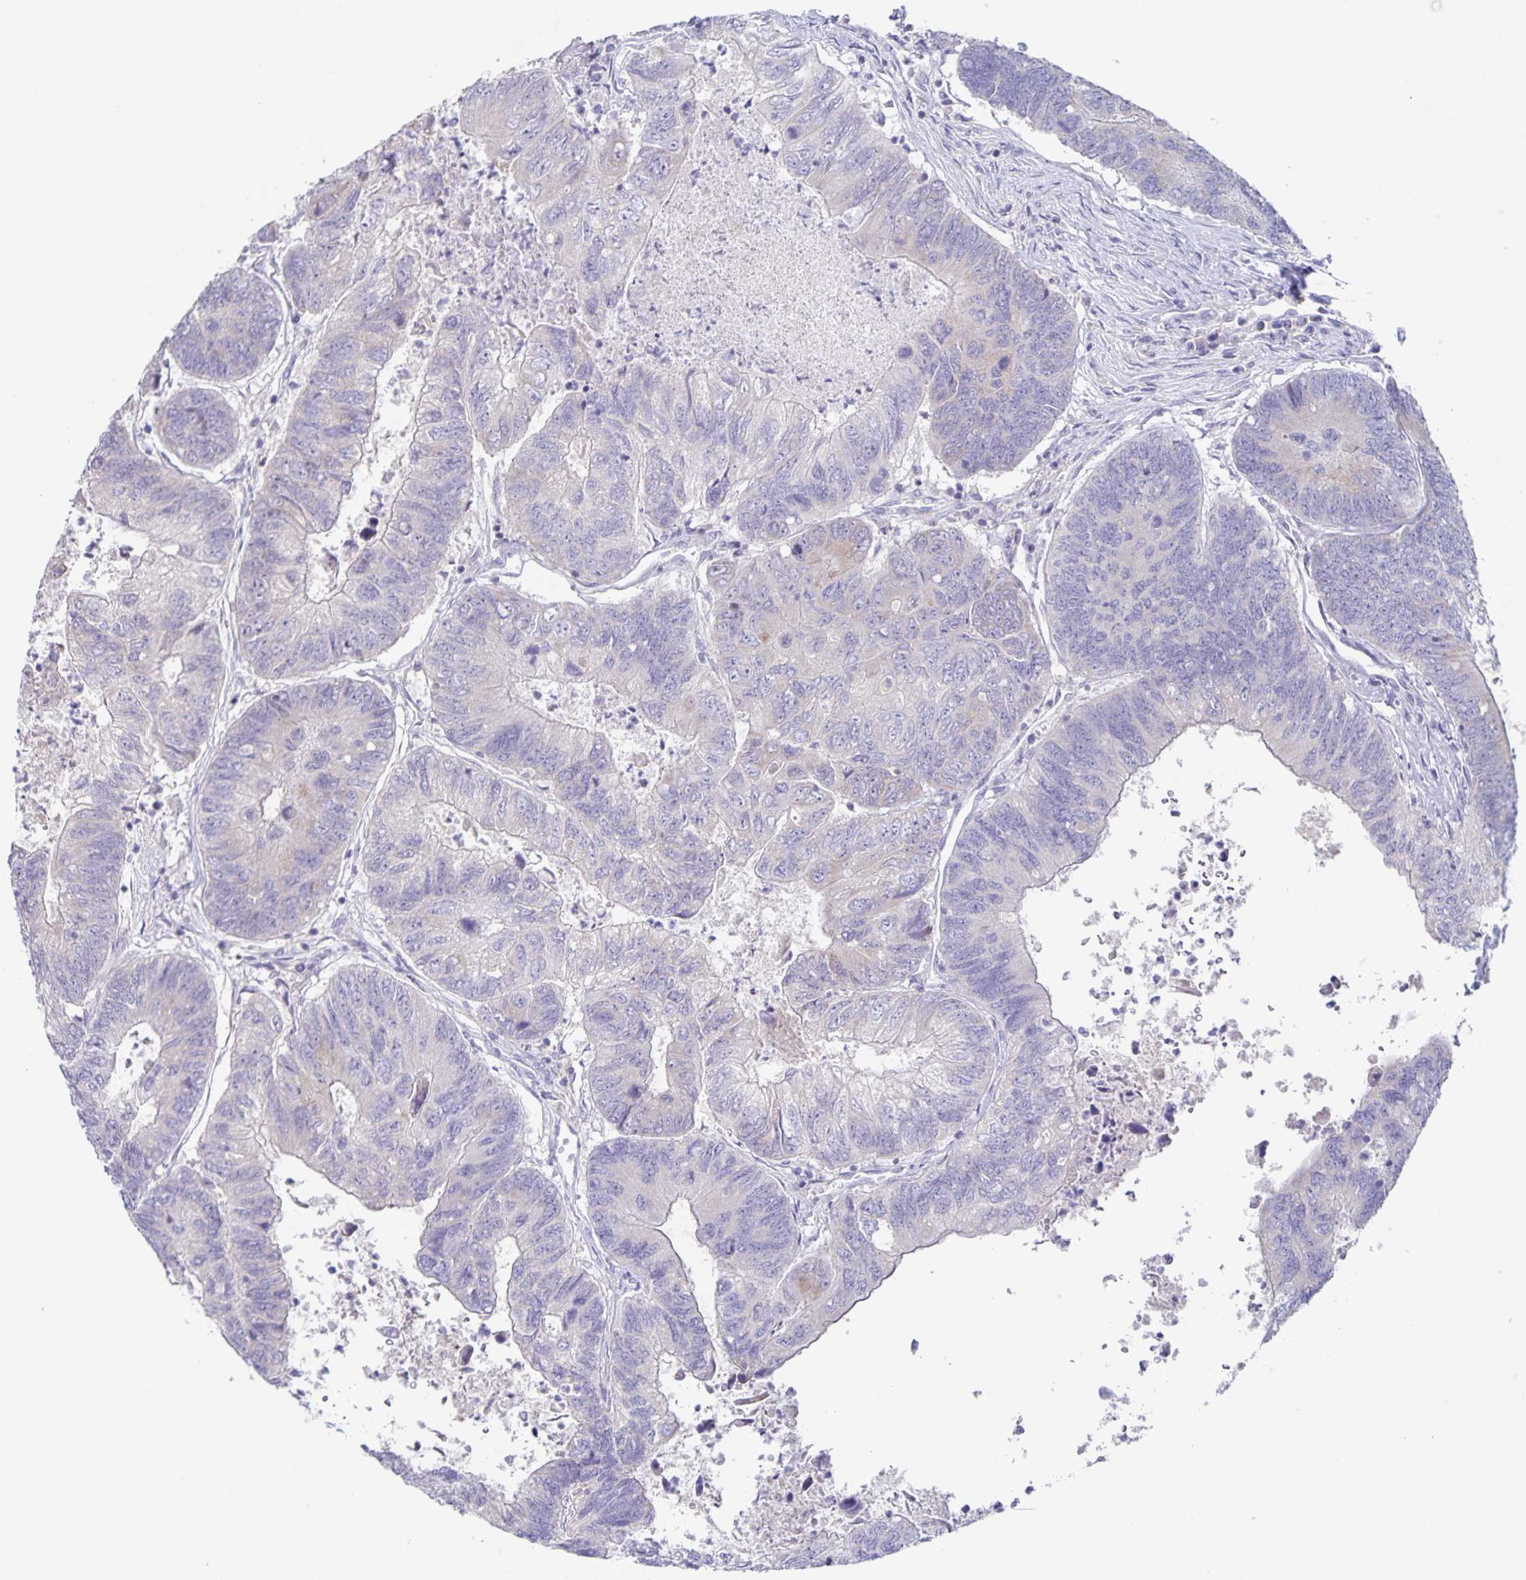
{"staining": {"intensity": "negative", "quantity": "none", "location": "none"}, "tissue": "colorectal cancer", "cell_type": "Tumor cells", "image_type": "cancer", "snomed": [{"axis": "morphology", "description": "Adenocarcinoma, NOS"}, {"axis": "topography", "description": "Colon"}], "caption": "Immunohistochemistry (IHC) photomicrograph of human adenocarcinoma (colorectal) stained for a protein (brown), which reveals no positivity in tumor cells.", "gene": "RPL36A", "patient": {"sex": "female", "age": 67}}